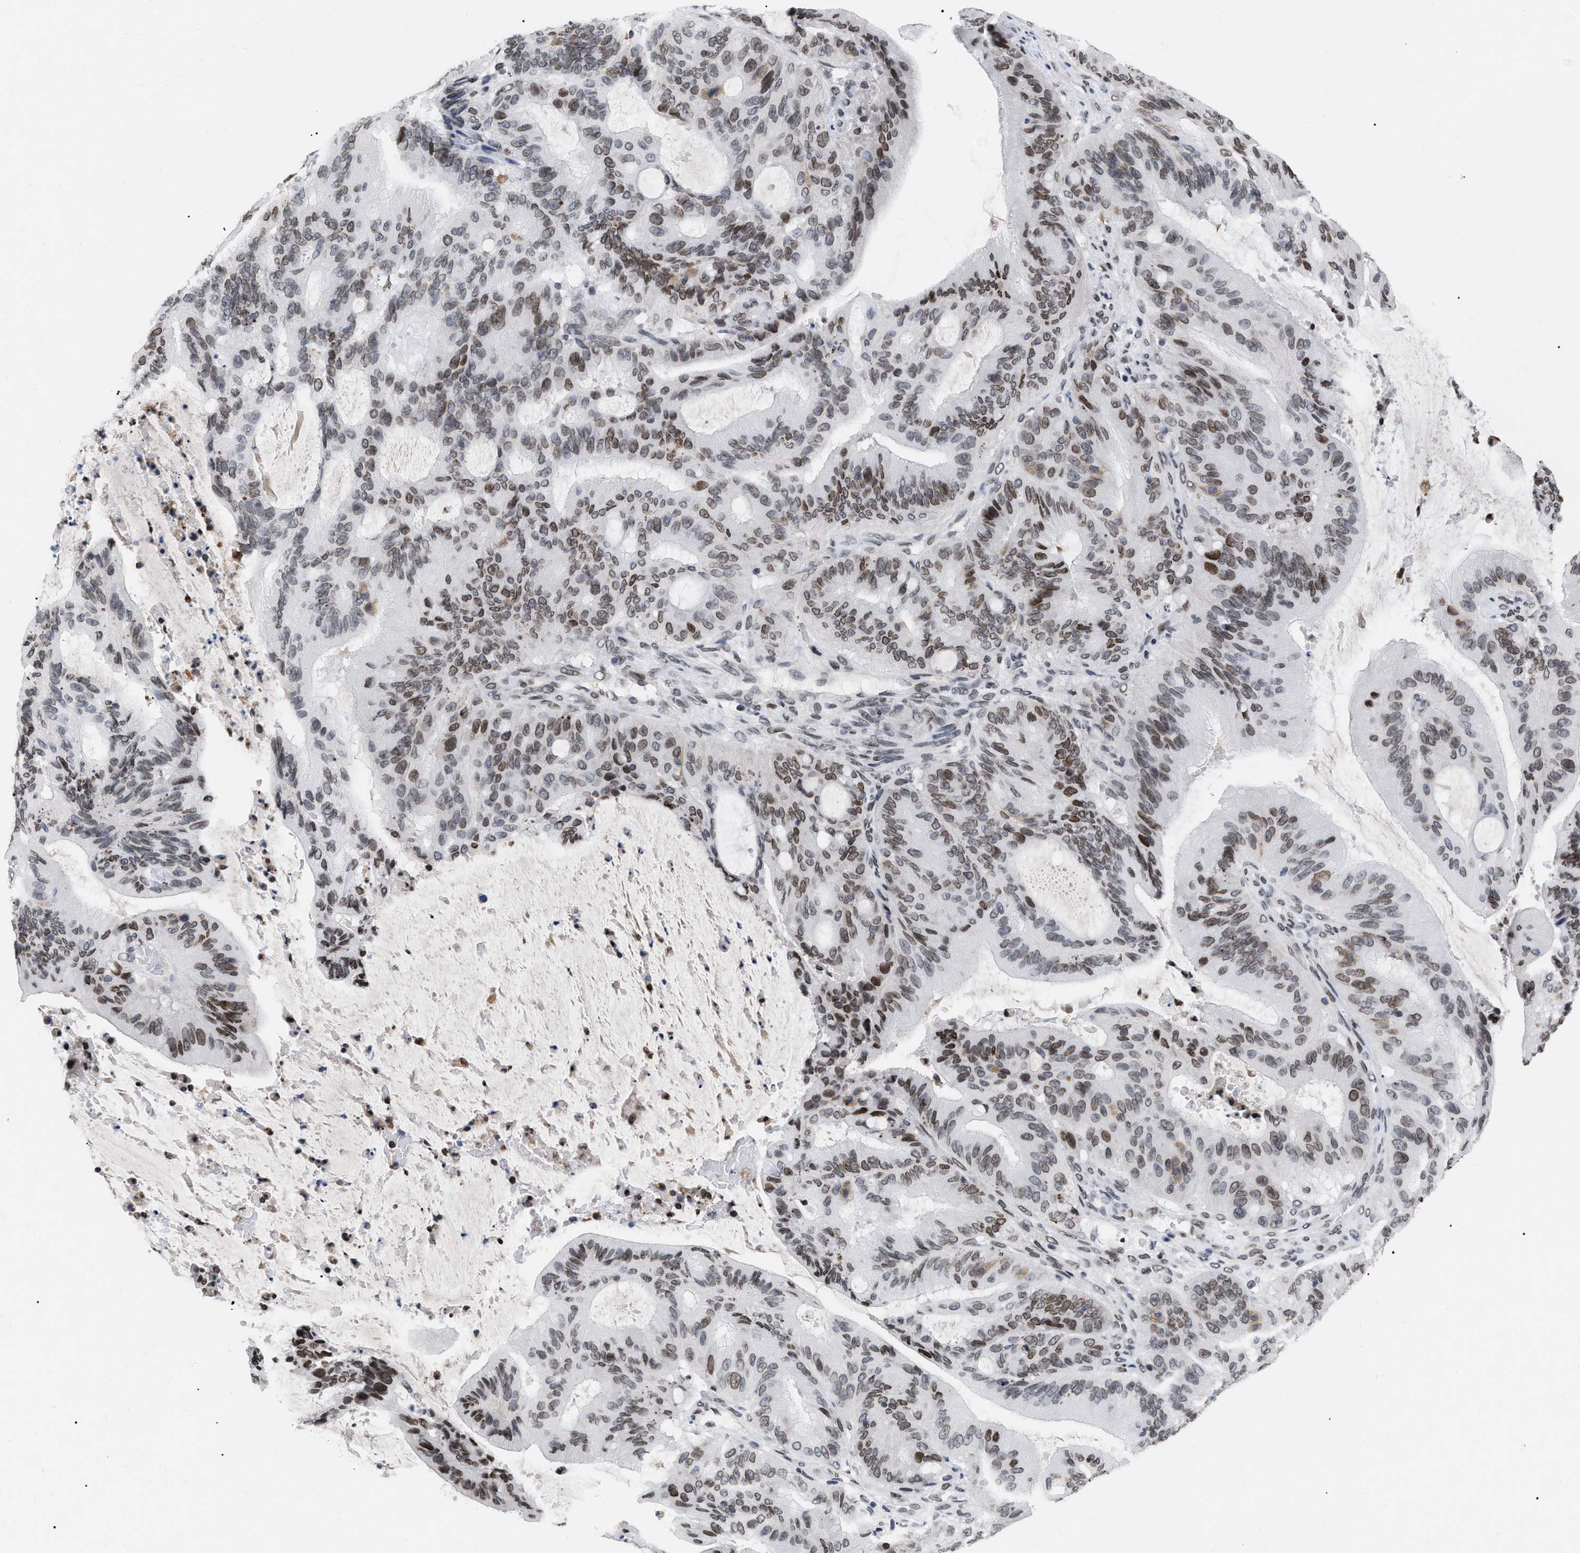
{"staining": {"intensity": "moderate", "quantity": ">75%", "location": "cytoplasmic/membranous,nuclear"}, "tissue": "liver cancer", "cell_type": "Tumor cells", "image_type": "cancer", "snomed": [{"axis": "morphology", "description": "Normal tissue, NOS"}, {"axis": "morphology", "description": "Cholangiocarcinoma"}, {"axis": "topography", "description": "Liver"}, {"axis": "topography", "description": "Peripheral nerve tissue"}], "caption": "Moderate cytoplasmic/membranous and nuclear protein staining is present in about >75% of tumor cells in liver cholangiocarcinoma.", "gene": "TPR", "patient": {"sex": "female", "age": 73}}